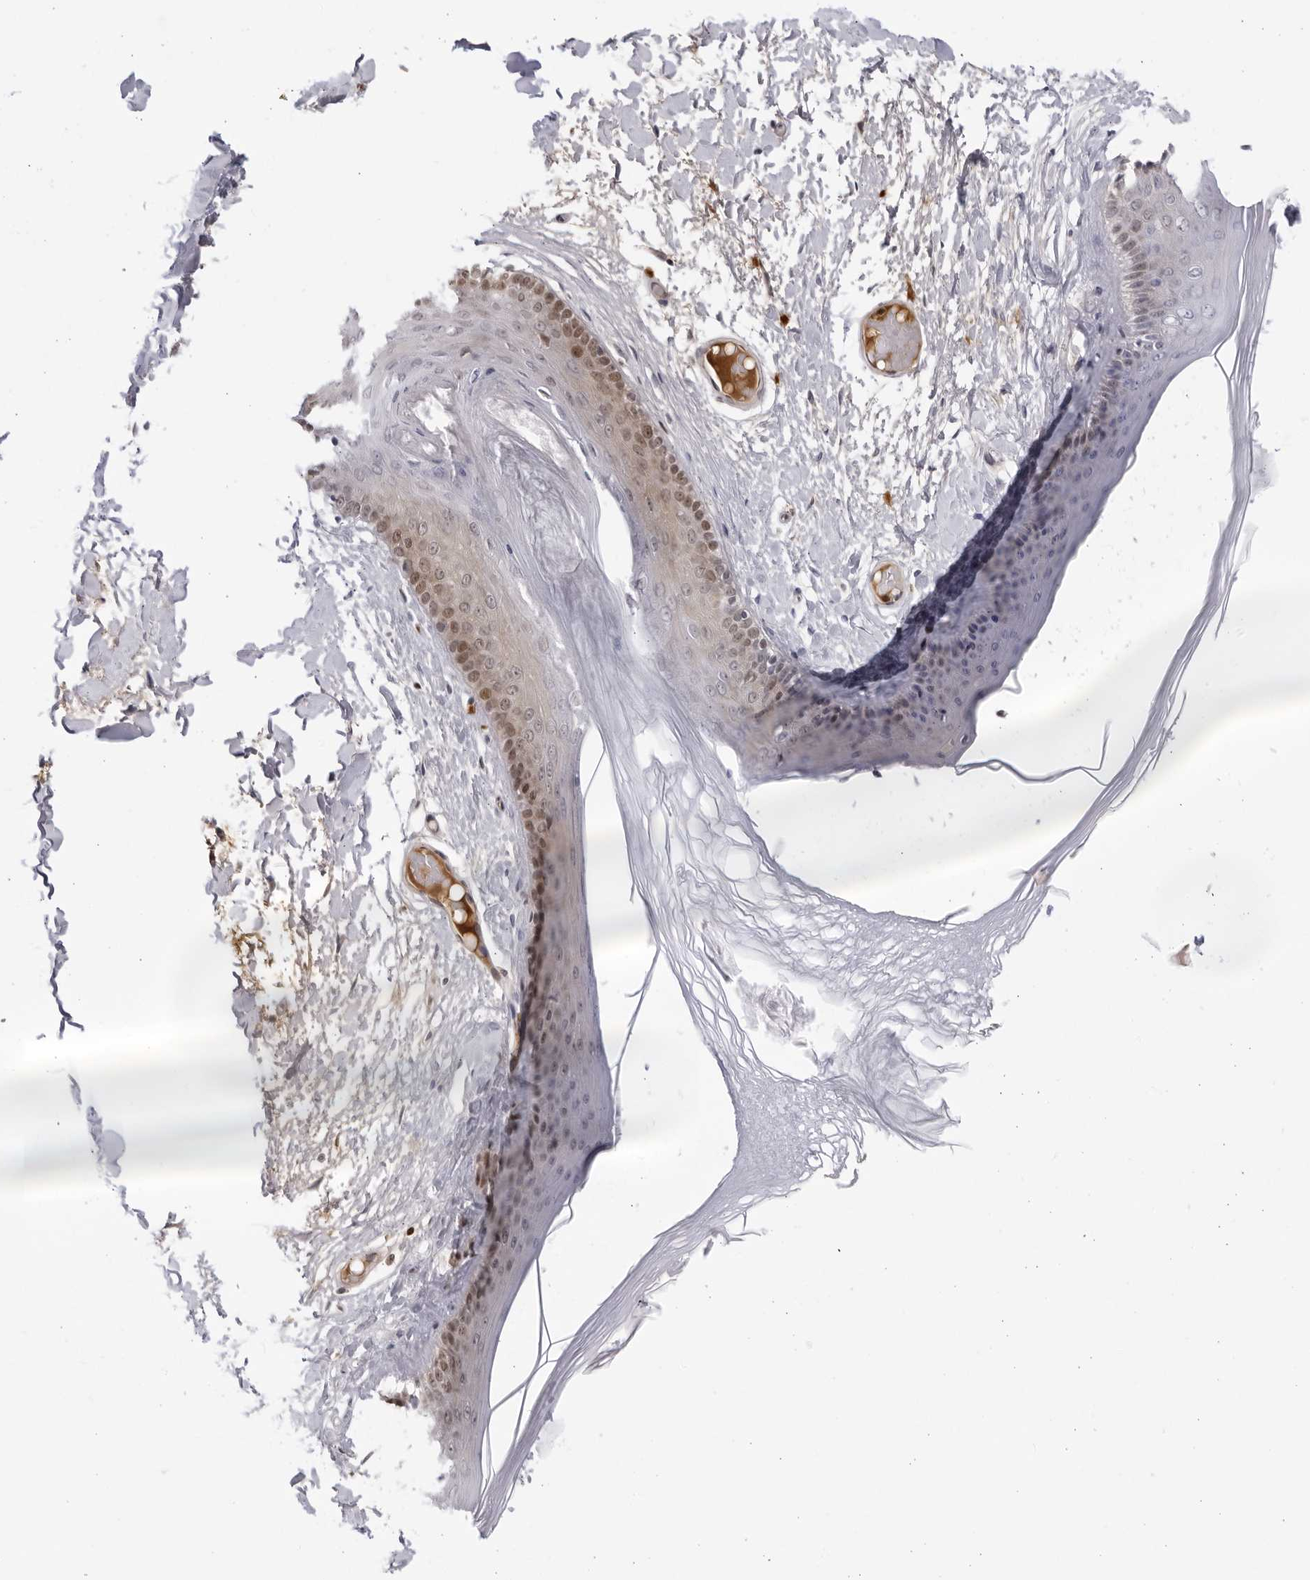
{"staining": {"intensity": "moderate", "quantity": "<25%", "location": "cytoplasmic/membranous,nuclear"}, "tissue": "skin", "cell_type": "Epidermal cells", "image_type": "normal", "snomed": [{"axis": "morphology", "description": "Normal tissue, NOS"}, {"axis": "topography", "description": "Vulva"}], "caption": "Immunohistochemistry photomicrograph of unremarkable skin: skin stained using immunohistochemistry displays low levels of moderate protein expression localized specifically in the cytoplasmic/membranous,nuclear of epidermal cells, appearing as a cytoplasmic/membranous,nuclear brown color.", "gene": "CNBD1", "patient": {"sex": "female", "age": 73}}